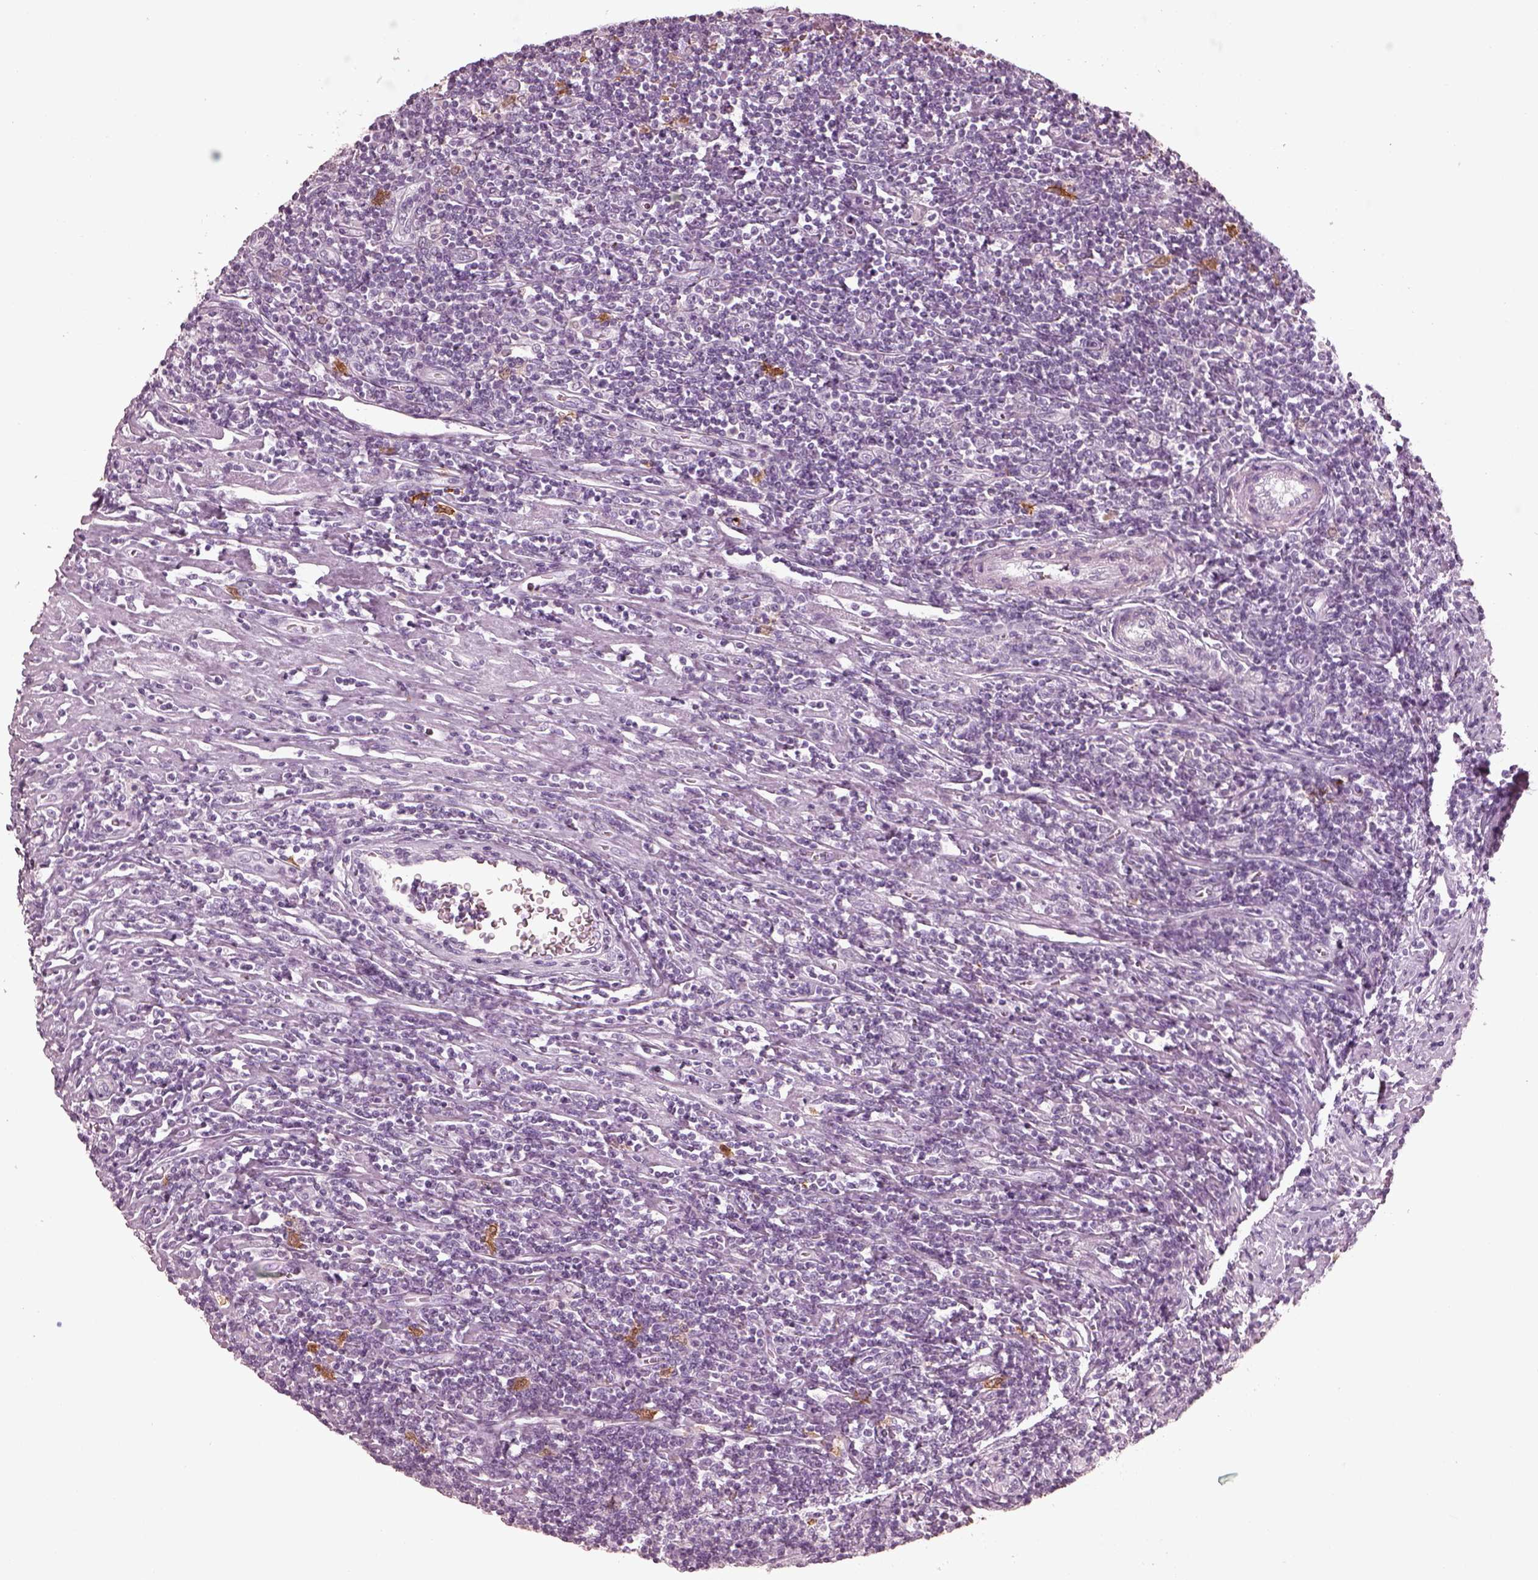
{"staining": {"intensity": "weak", "quantity": "25%-75%", "location": "cytoplasmic/membranous"}, "tissue": "lymphoma", "cell_type": "Tumor cells", "image_type": "cancer", "snomed": [{"axis": "morphology", "description": "Hodgkin's disease, NOS"}, {"axis": "topography", "description": "Lymph node"}], "caption": "This image exhibits immunohistochemistry staining of human Hodgkin's disease, with low weak cytoplasmic/membranous positivity in approximately 25%-75% of tumor cells.", "gene": "C2orf81", "patient": {"sex": "male", "age": 40}}